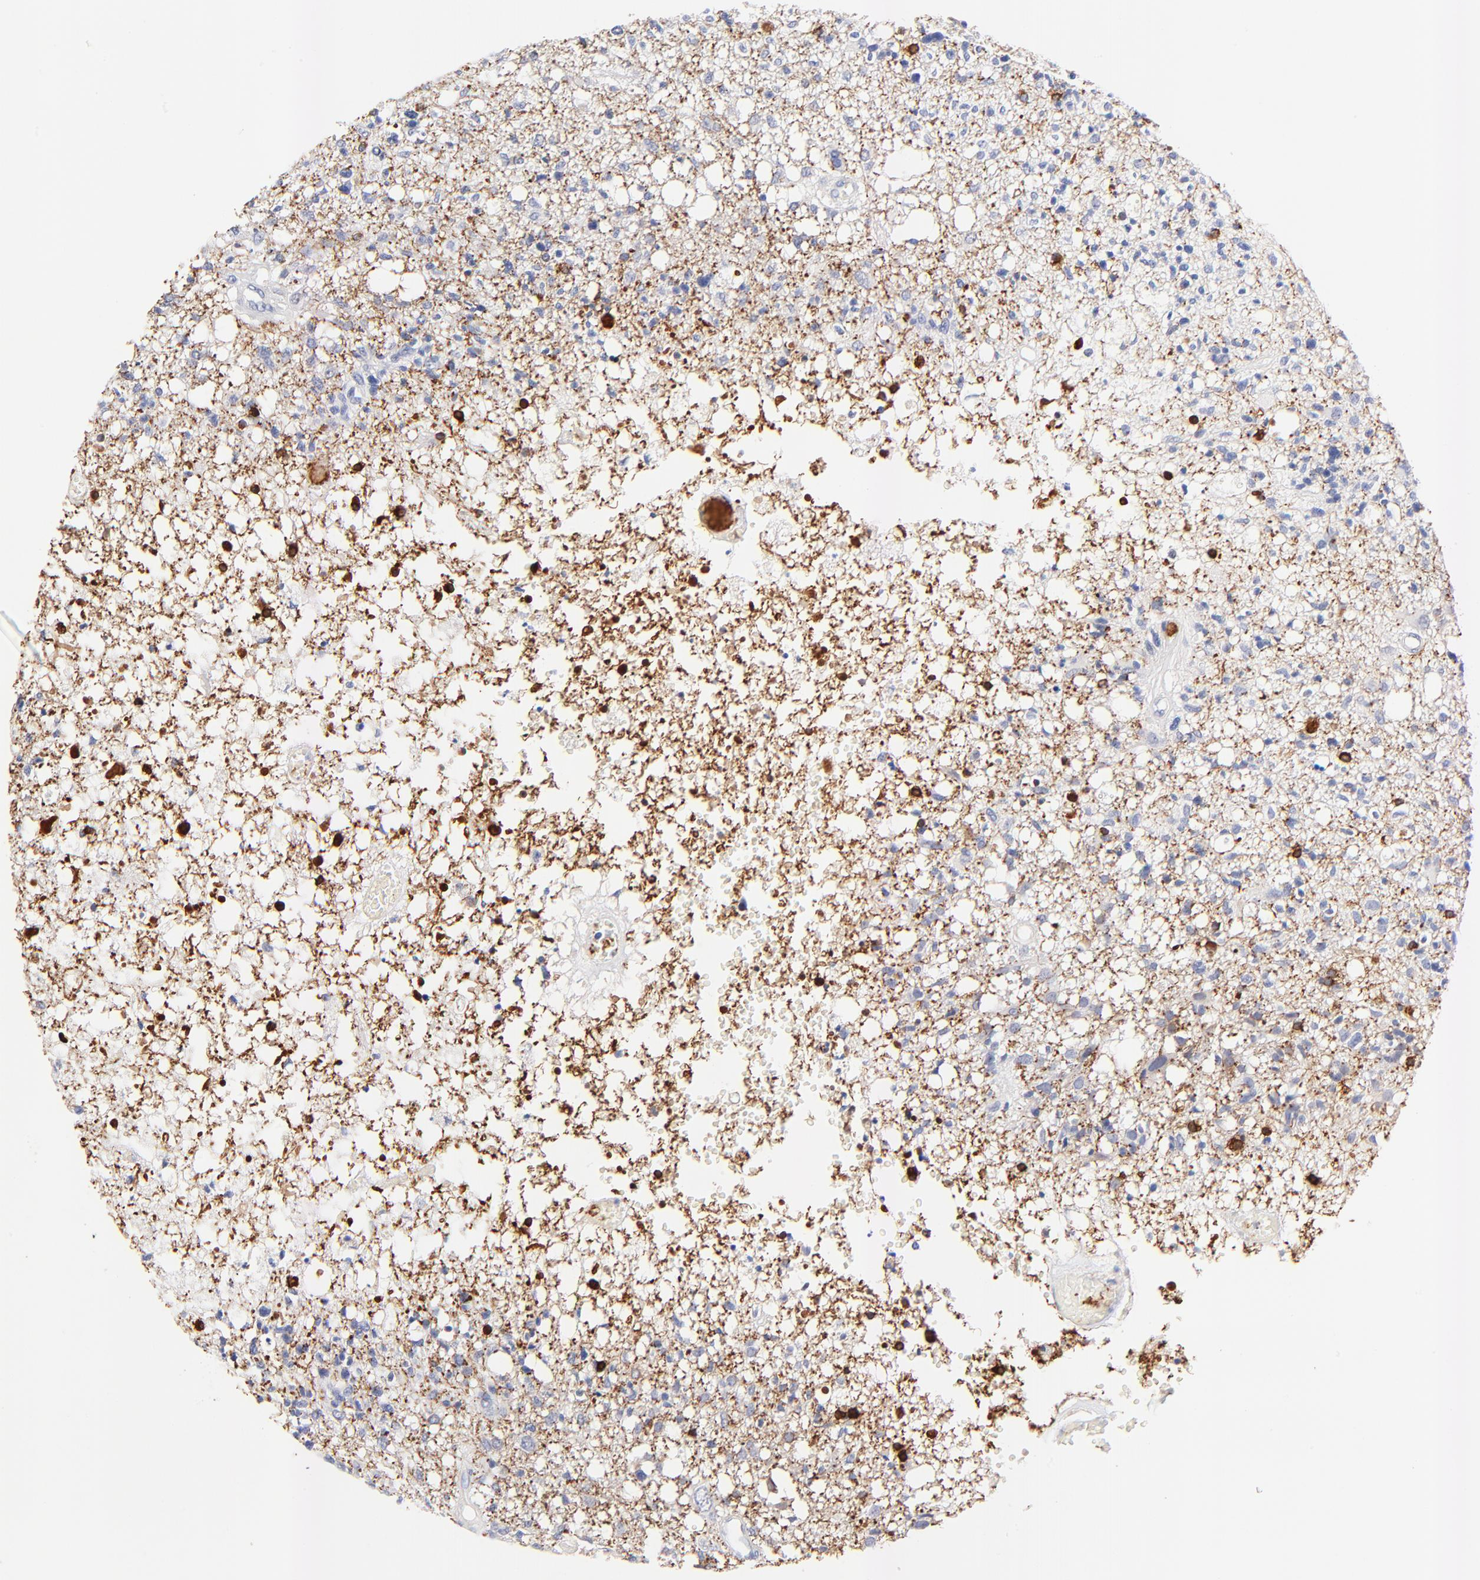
{"staining": {"intensity": "moderate", "quantity": "25%-75%", "location": "cytoplasmic/membranous"}, "tissue": "glioma", "cell_type": "Tumor cells", "image_type": "cancer", "snomed": [{"axis": "morphology", "description": "Glioma, malignant, High grade"}, {"axis": "topography", "description": "Cerebral cortex"}], "caption": "DAB (3,3'-diaminobenzidine) immunohistochemical staining of human malignant glioma (high-grade) reveals moderate cytoplasmic/membranous protein positivity in approximately 25%-75% of tumor cells.", "gene": "FAM117B", "patient": {"sex": "male", "age": 76}}